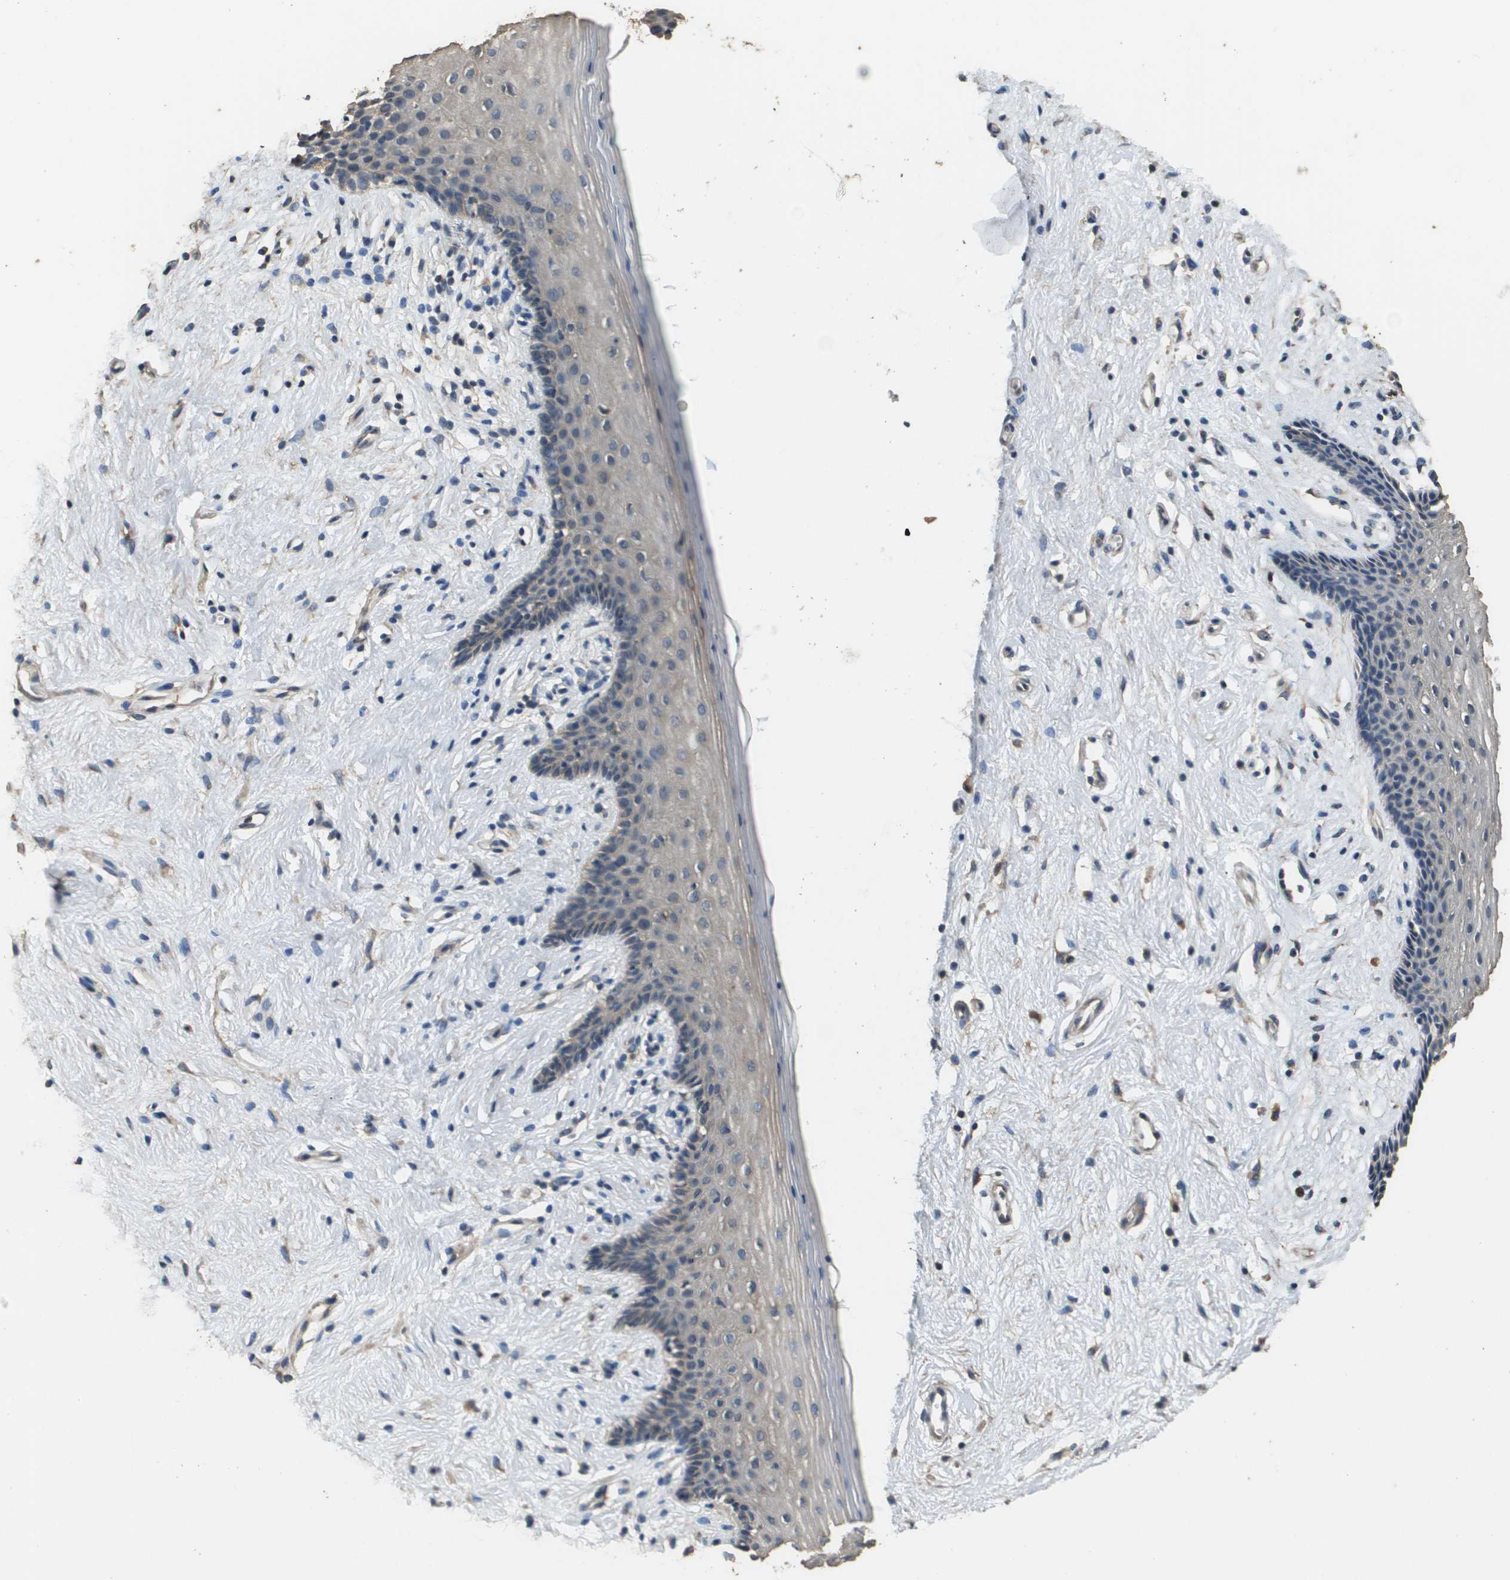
{"staining": {"intensity": "negative", "quantity": "none", "location": "none"}, "tissue": "vagina", "cell_type": "Squamous epithelial cells", "image_type": "normal", "snomed": [{"axis": "morphology", "description": "Normal tissue, NOS"}, {"axis": "topography", "description": "Vagina"}], "caption": "Squamous epithelial cells show no significant expression in normal vagina.", "gene": "RAB6B", "patient": {"sex": "female", "age": 44}}